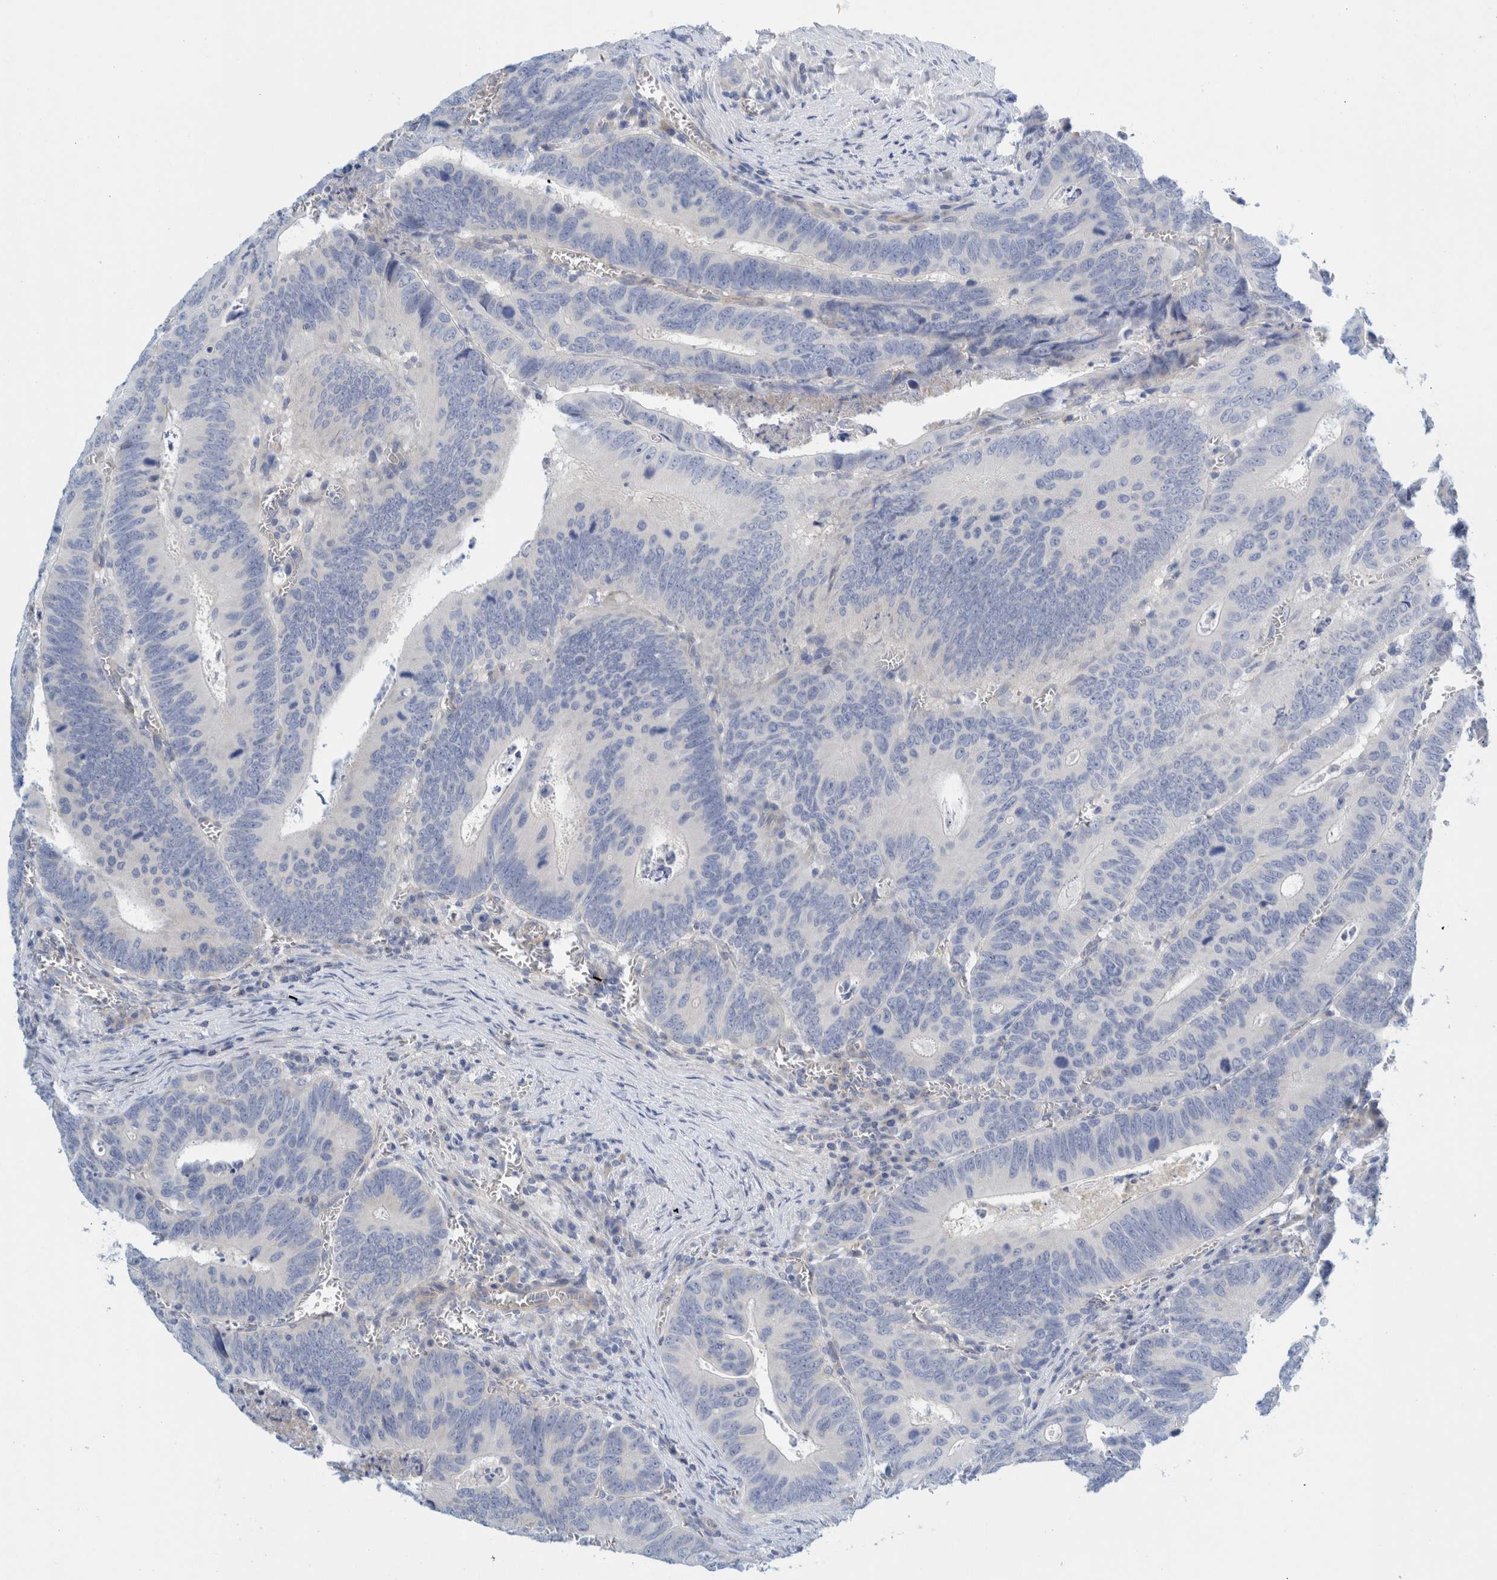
{"staining": {"intensity": "negative", "quantity": "none", "location": "none"}, "tissue": "colorectal cancer", "cell_type": "Tumor cells", "image_type": "cancer", "snomed": [{"axis": "morphology", "description": "Inflammation, NOS"}, {"axis": "morphology", "description": "Adenocarcinoma, NOS"}, {"axis": "topography", "description": "Colon"}], "caption": "A histopathology image of human colorectal cancer (adenocarcinoma) is negative for staining in tumor cells.", "gene": "ZNF324B", "patient": {"sex": "male", "age": 72}}